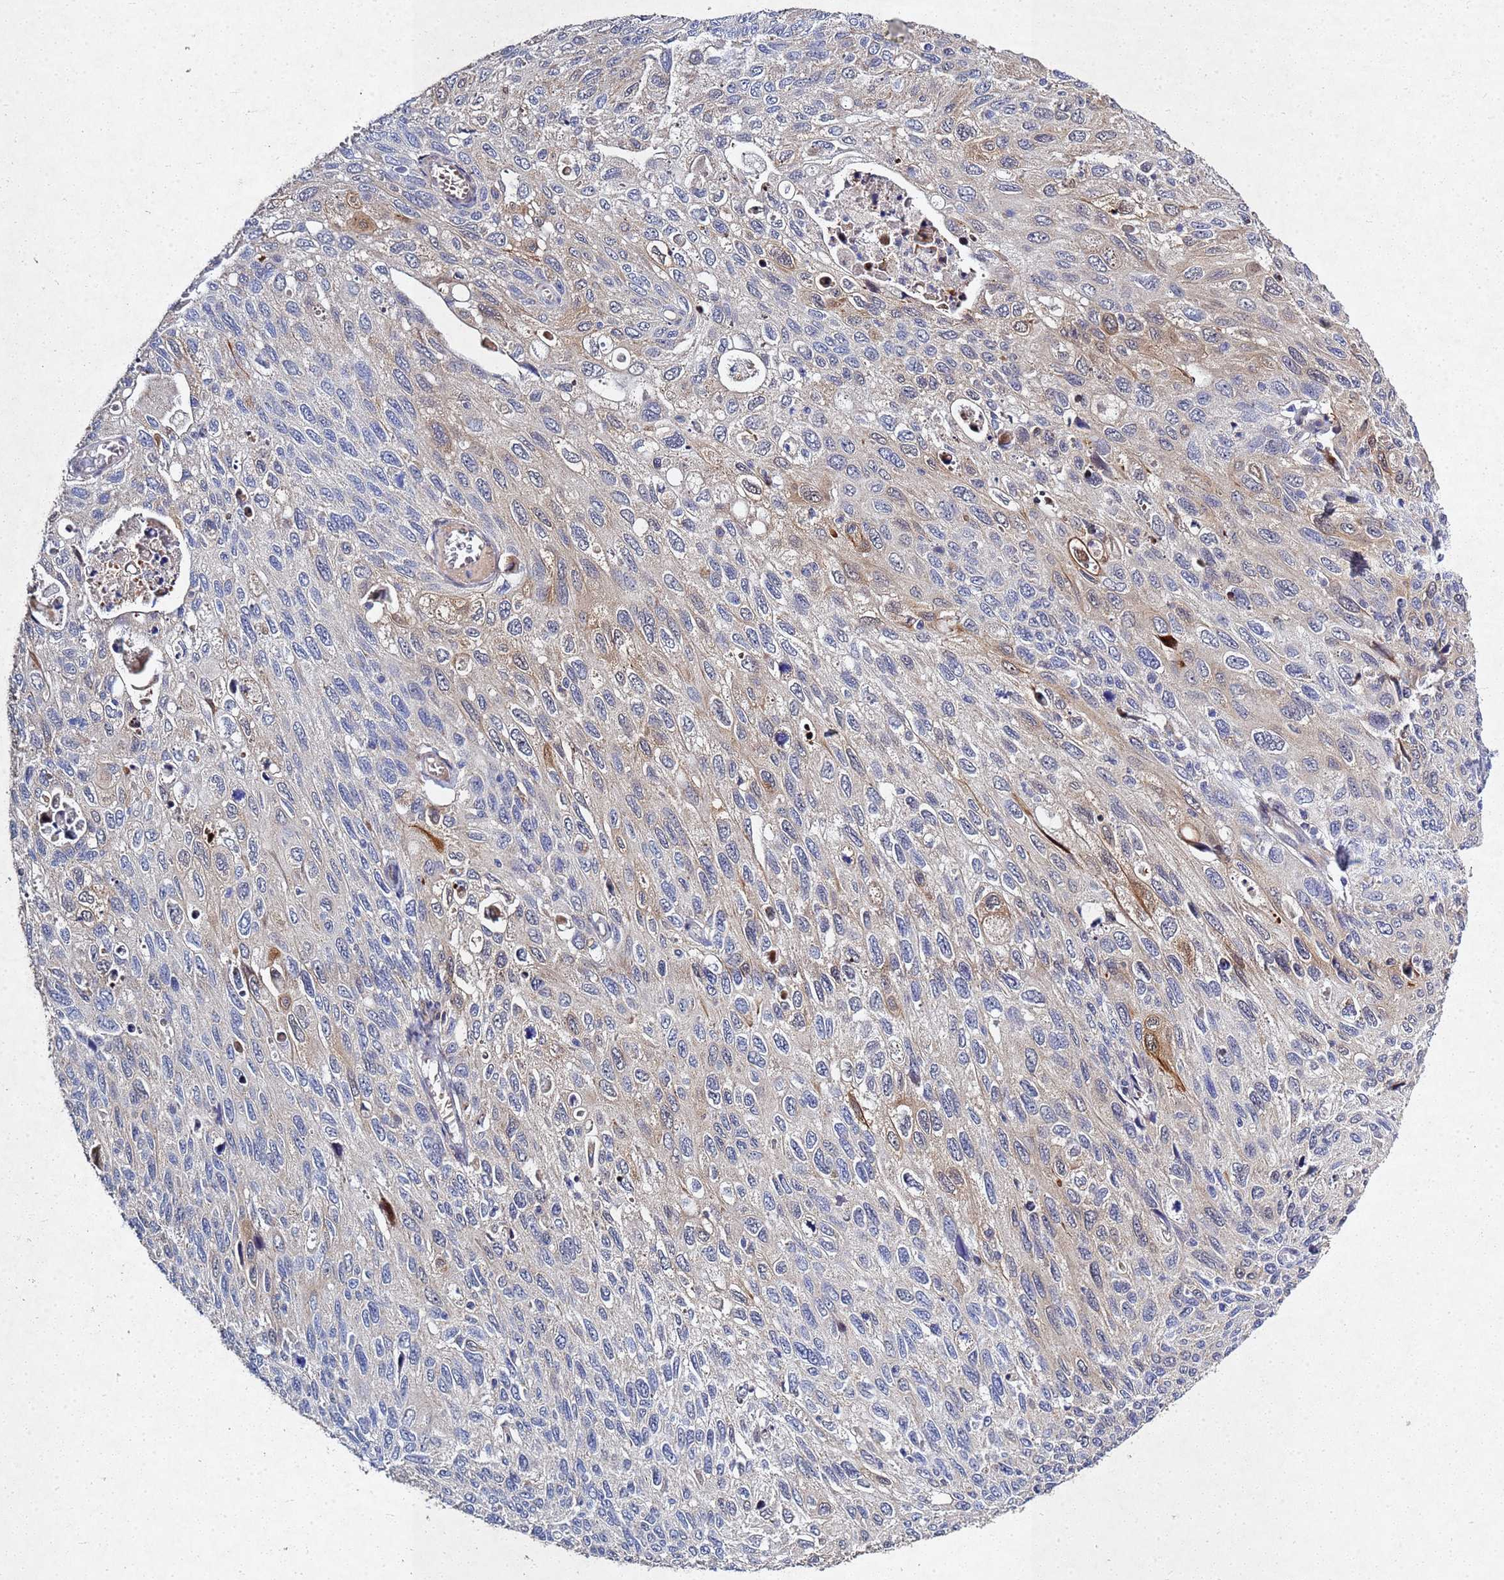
{"staining": {"intensity": "moderate", "quantity": "<25%", "location": "cytoplasmic/membranous"}, "tissue": "cervical cancer", "cell_type": "Tumor cells", "image_type": "cancer", "snomed": [{"axis": "morphology", "description": "Squamous cell carcinoma, NOS"}, {"axis": "topography", "description": "Cervix"}], "caption": "Brown immunohistochemical staining in cervical cancer (squamous cell carcinoma) reveals moderate cytoplasmic/membranous positivity in about <25% of tumor cells.", "gene": "TNPO2", "patient": {"sex": "female", "age": 70}}